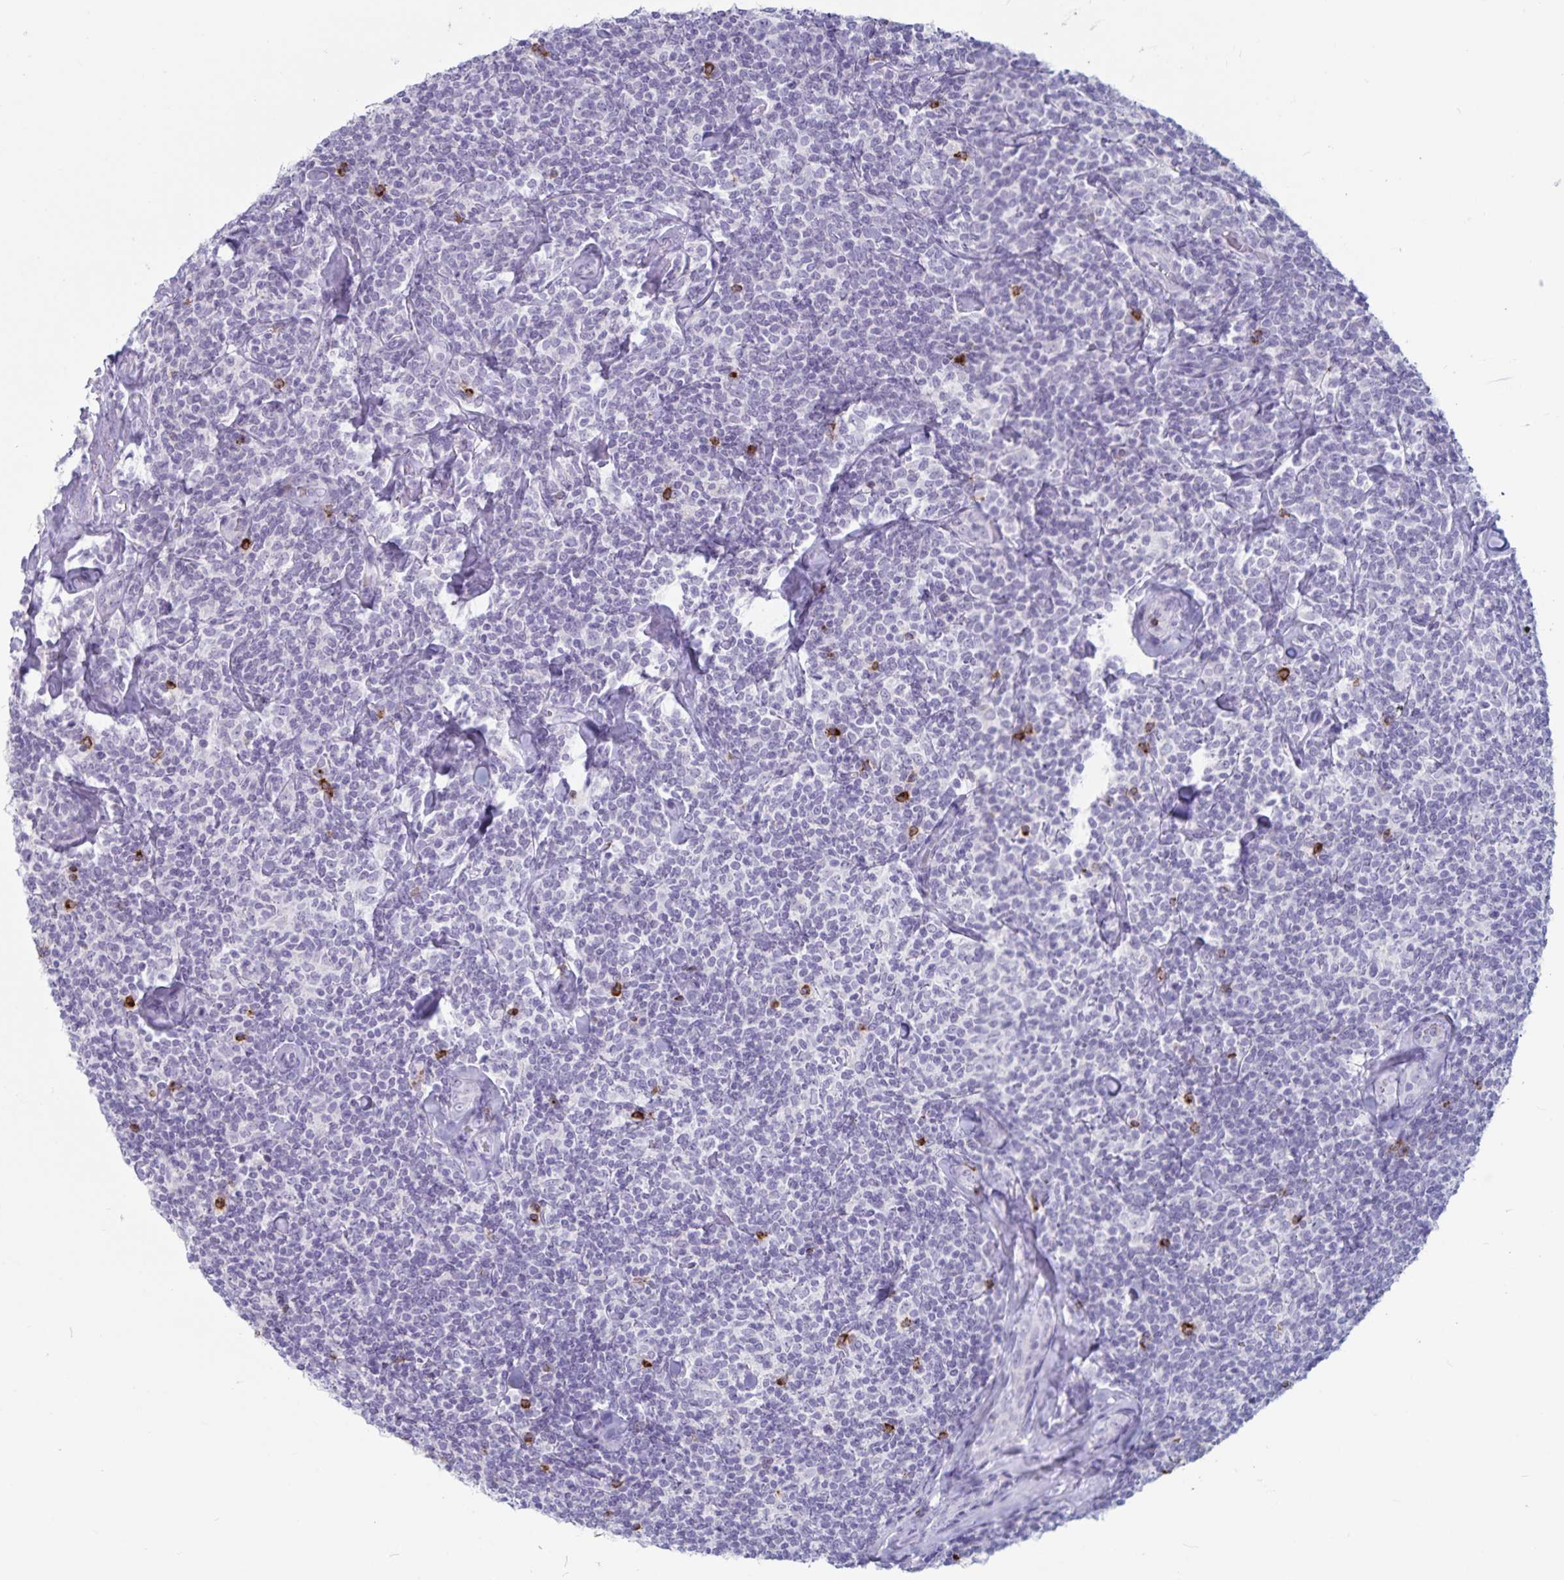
{"staining": {"intensity": "negative", "quantity": "none", "location": "none"}, "tissue": "lymphoma", "cell_type": "Tumor cells", "image_type": "cancer", "snomed": [{"axis": "morphology", "description": "Malignant lymphoma, non-Hodgkin's type, Low grade"}, {"axis": "topography", "description": "Lymph node"}], "caption": "This is an immunohistochemistry (IHC) micrograph of lymphoma. There is no expression in tumor cells.", "gene": "GNLY", "patient": {"sex": "female", "age": 56}}